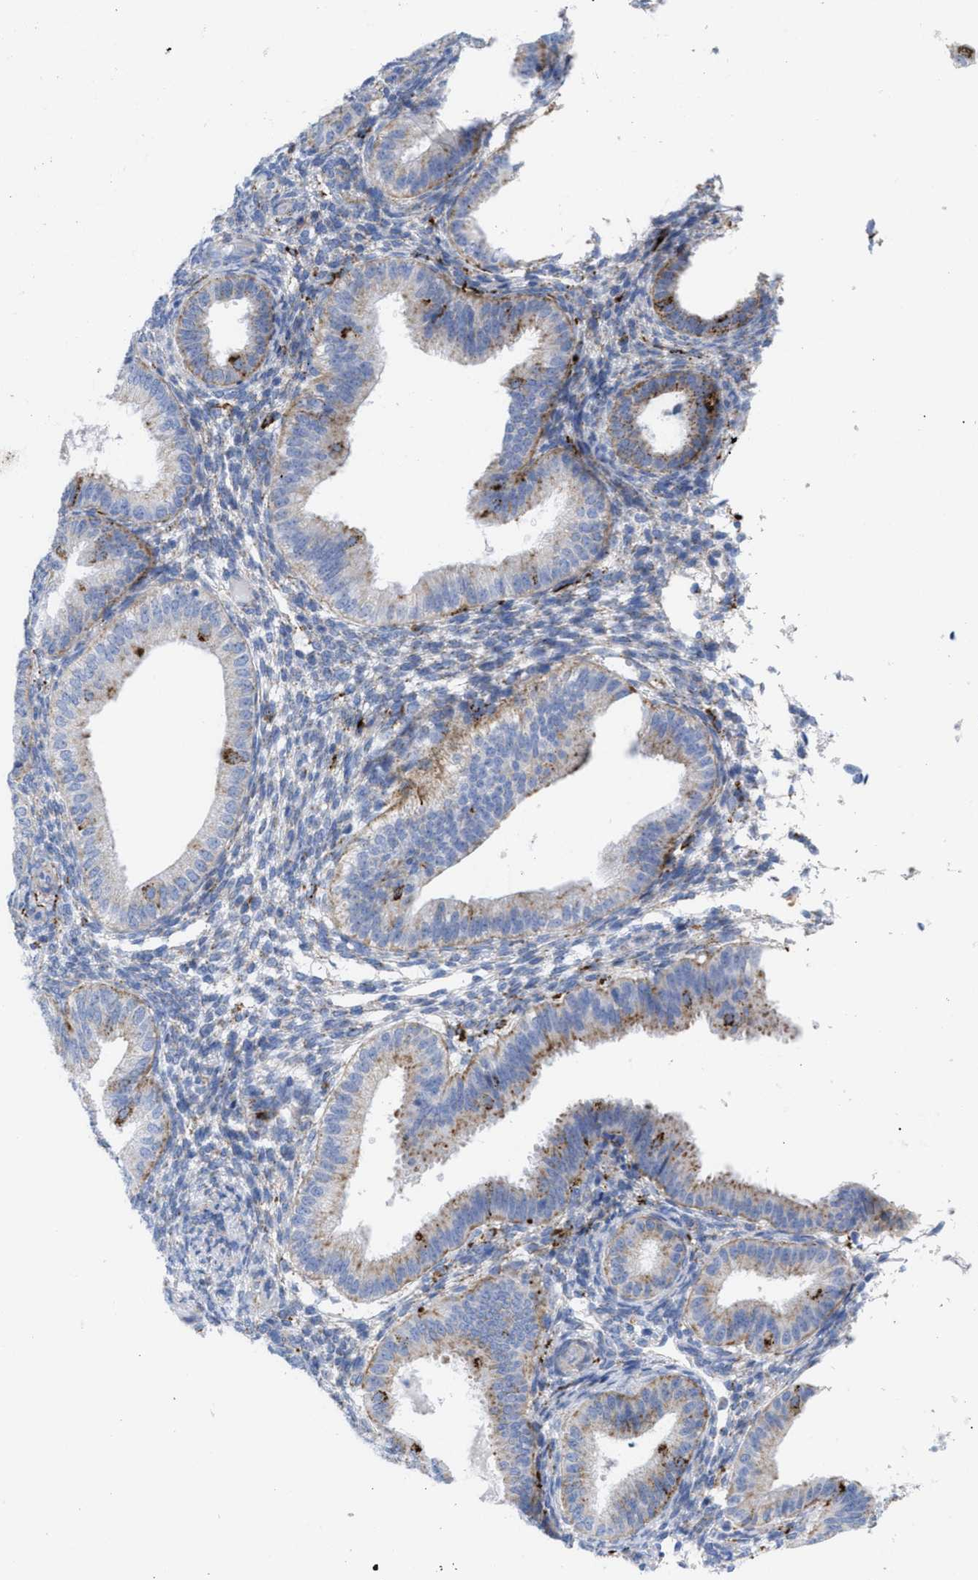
{"staining": {"intensity": "negative", "quantity": "none", "location": "none"}, "tissue": "endometrium", "cell_type": "Cells in endometrial stroma", "image_type": "normal", "snomed": [{"axis": "morphology", "description": "Normal tissue, NOS"}, {"axis": "topography", "description": "Endometrium"}], "caption": "Immunohistochemistry (IHC) image of benign endometrium: human endometrium stained with DAB demonstrates no significant protein expression in cells in endometrial stroma.", "gene": "DRAM2", "patient": {"sex": "female", "age": 39}}